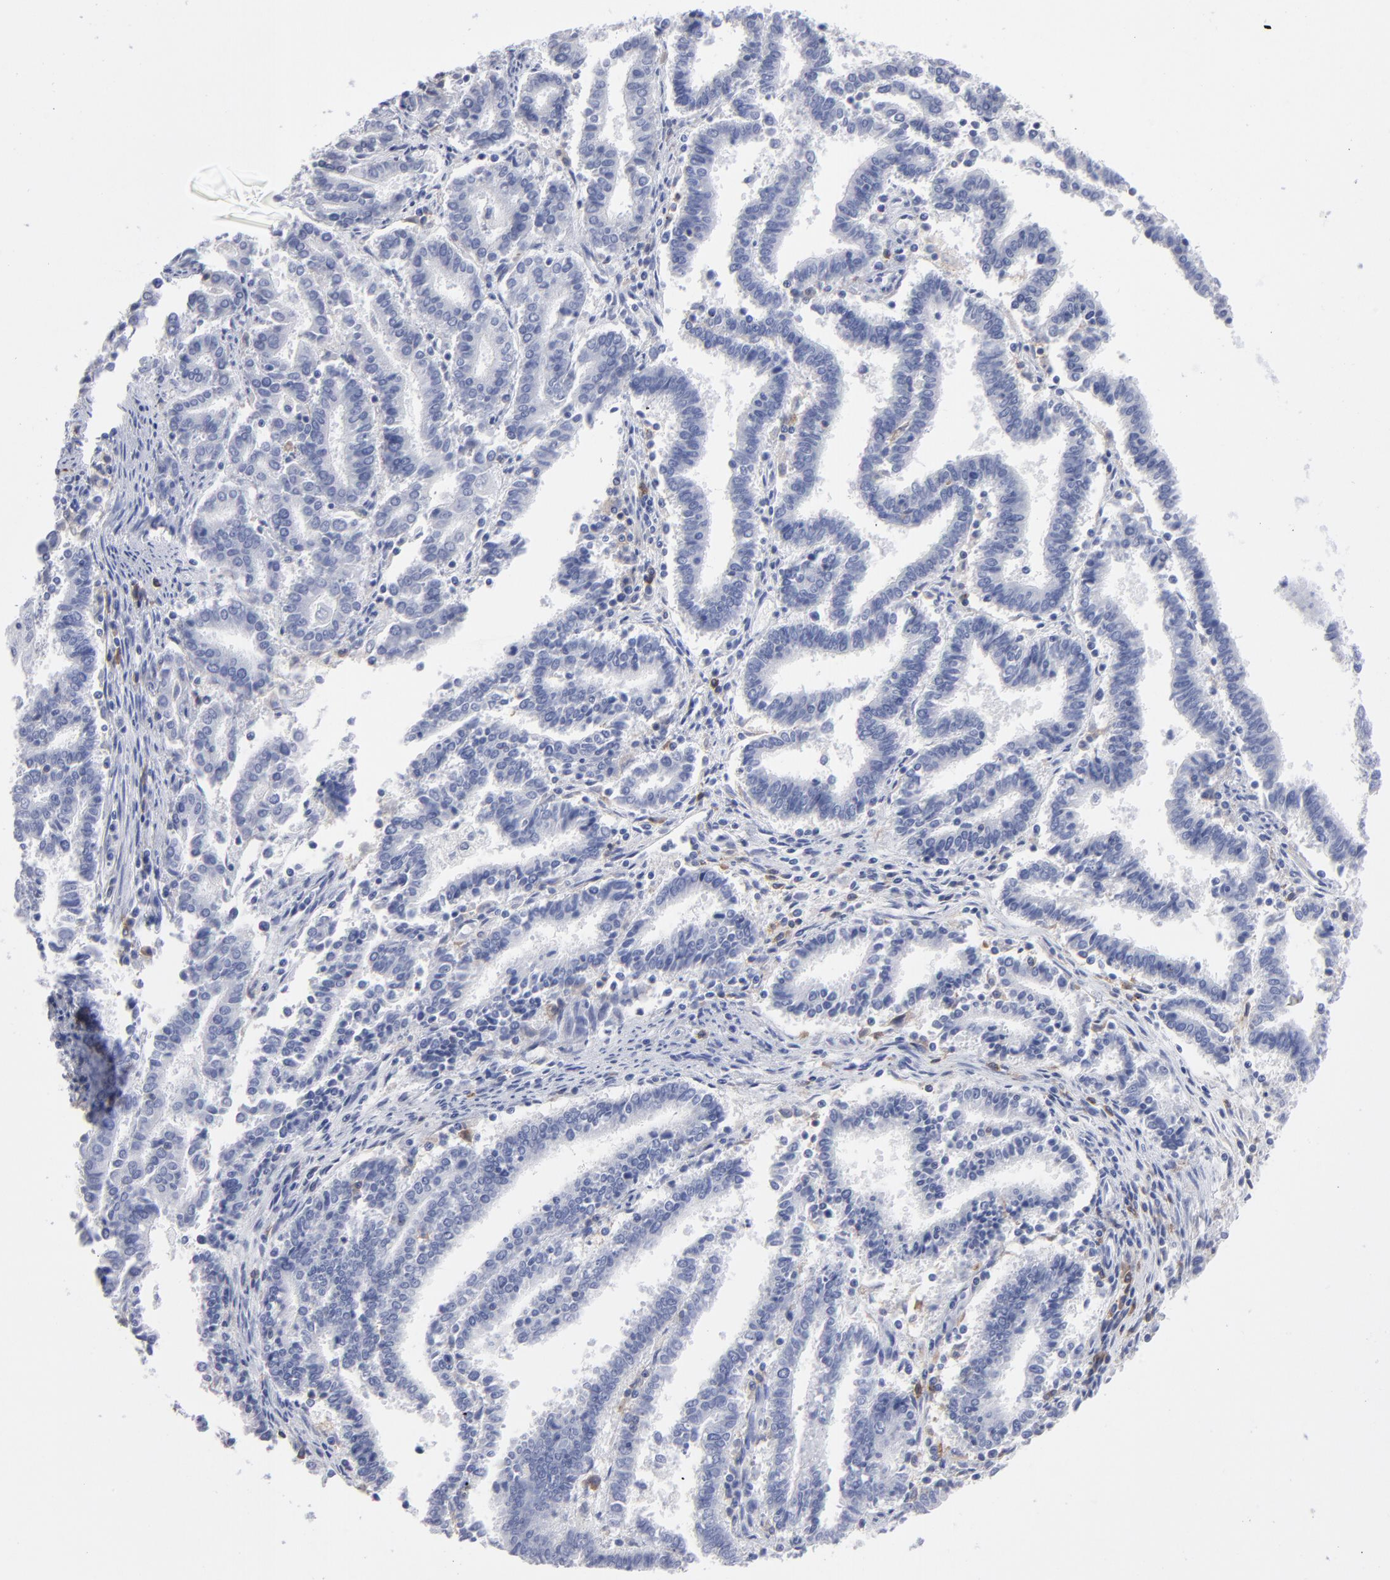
{"staining": {"intensity": "negative", "quantity": "none", "location": "none"}, "tissue": "endometrial cancer", "cell_type": "Tumor cells", "image_type": "cancer", "snomed": [{"axis": "morphology", "description": "Adenocarcinoma, NOS"}, {"axis": "topography", "description": "Uterus"}], "caption": "The immunohistochemistry (IHC) image has no significant positivity in tumor cells of endometrial adenocarcinoma tissue.", "gene": "LAT2", "patient": {"sex": "female", "age": 83}}